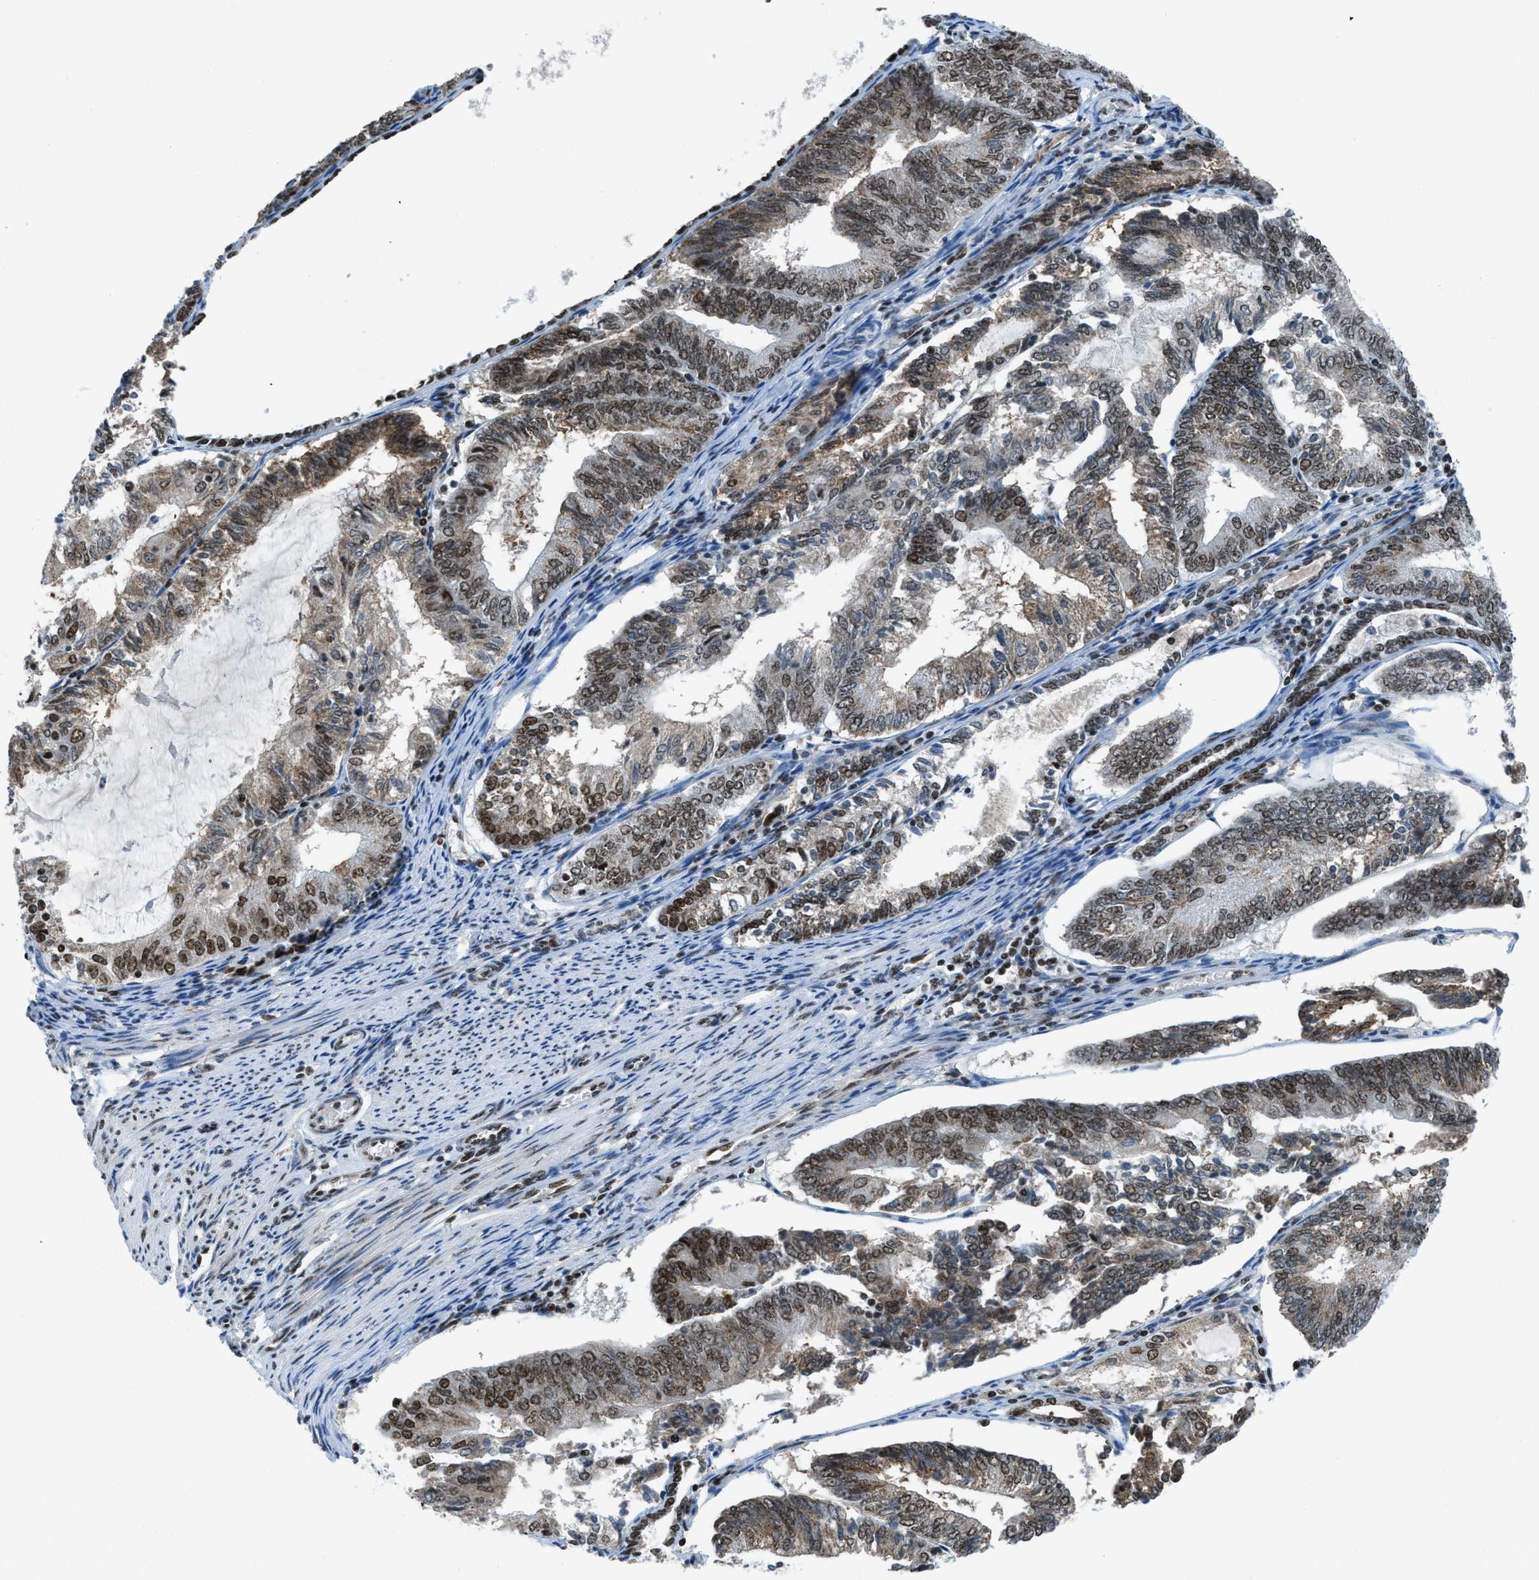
{"staining": {"intensity": "strong", "quantity": ">75%", "location": "cytoplasmic/membranous,nuclear"}, "tissue": "endometrial cancer", "cell_type": "Tumor cells", "image_type": "cancer", "snomed": [{"axis": "morphology", "description": "Adenocarcinoma, NOS"}, {"axis": "topography", "description": "Endometrium"}], "caption": "Tumor cells exhibit high levels of strong cytoplasmic/membranous and nuclear positivity in approximately >75% of cells in endometrial cancer.", "gene": "RAD51B", "patient": {"sex": "female", "age": 81}}